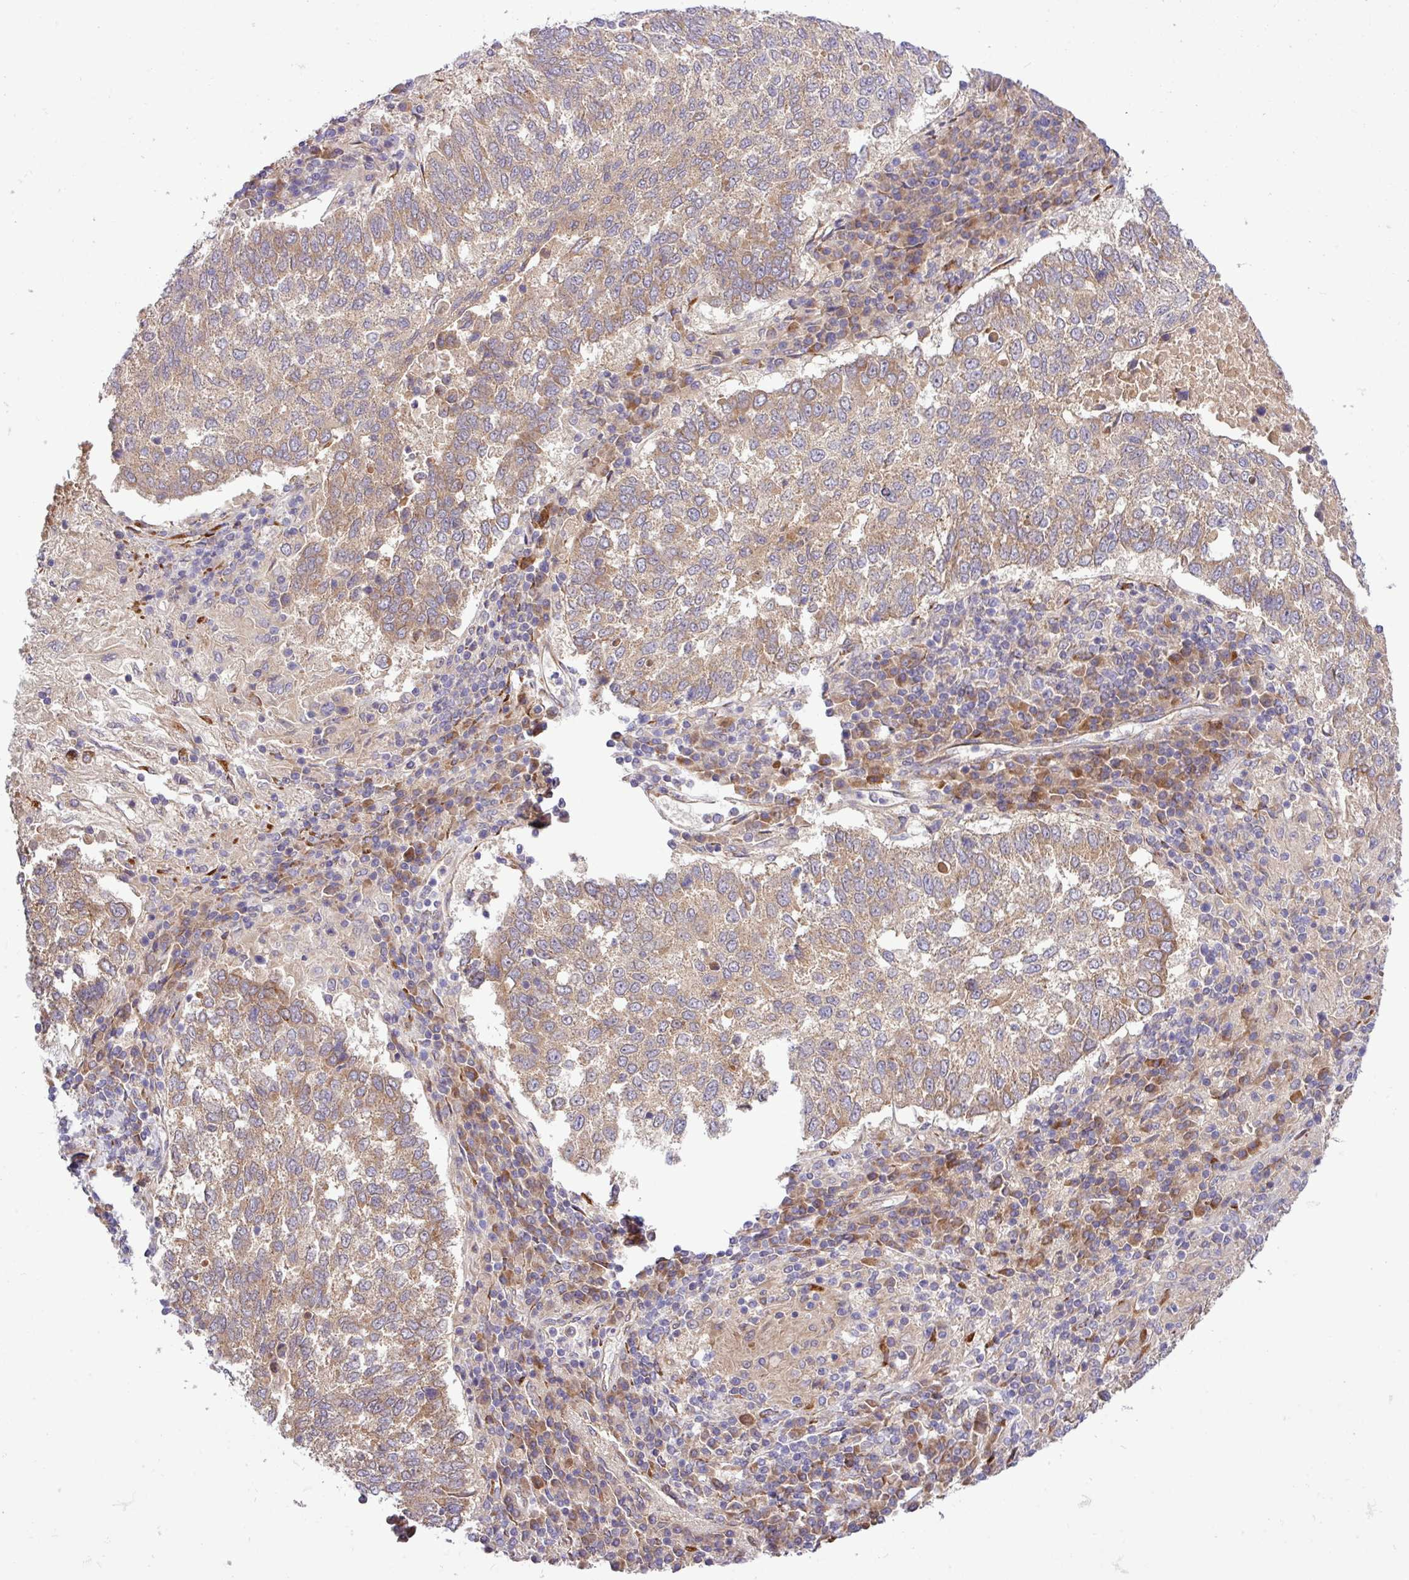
{"staining": {"intensity": "moderate", "quantity": ">75%", "location": "cytoplasmic/membranous"}, "tissue": "lung cancer", "cell_type": "Tumor cells", "image_type": "cancer", "snomed": [{"axis": "morphology", "description": "Squamous cell carcinoma, NOS"}, {"axis": "topography", "description": "Lung"}], "caption": "High-power microscopy captured an IHC image of lung cancer, revealing moderate cytoplasmic/membranous staining in about >75% of tumor cells.", "gene": "TM2D2", "patient": {"sex": "male", "age": 73}}